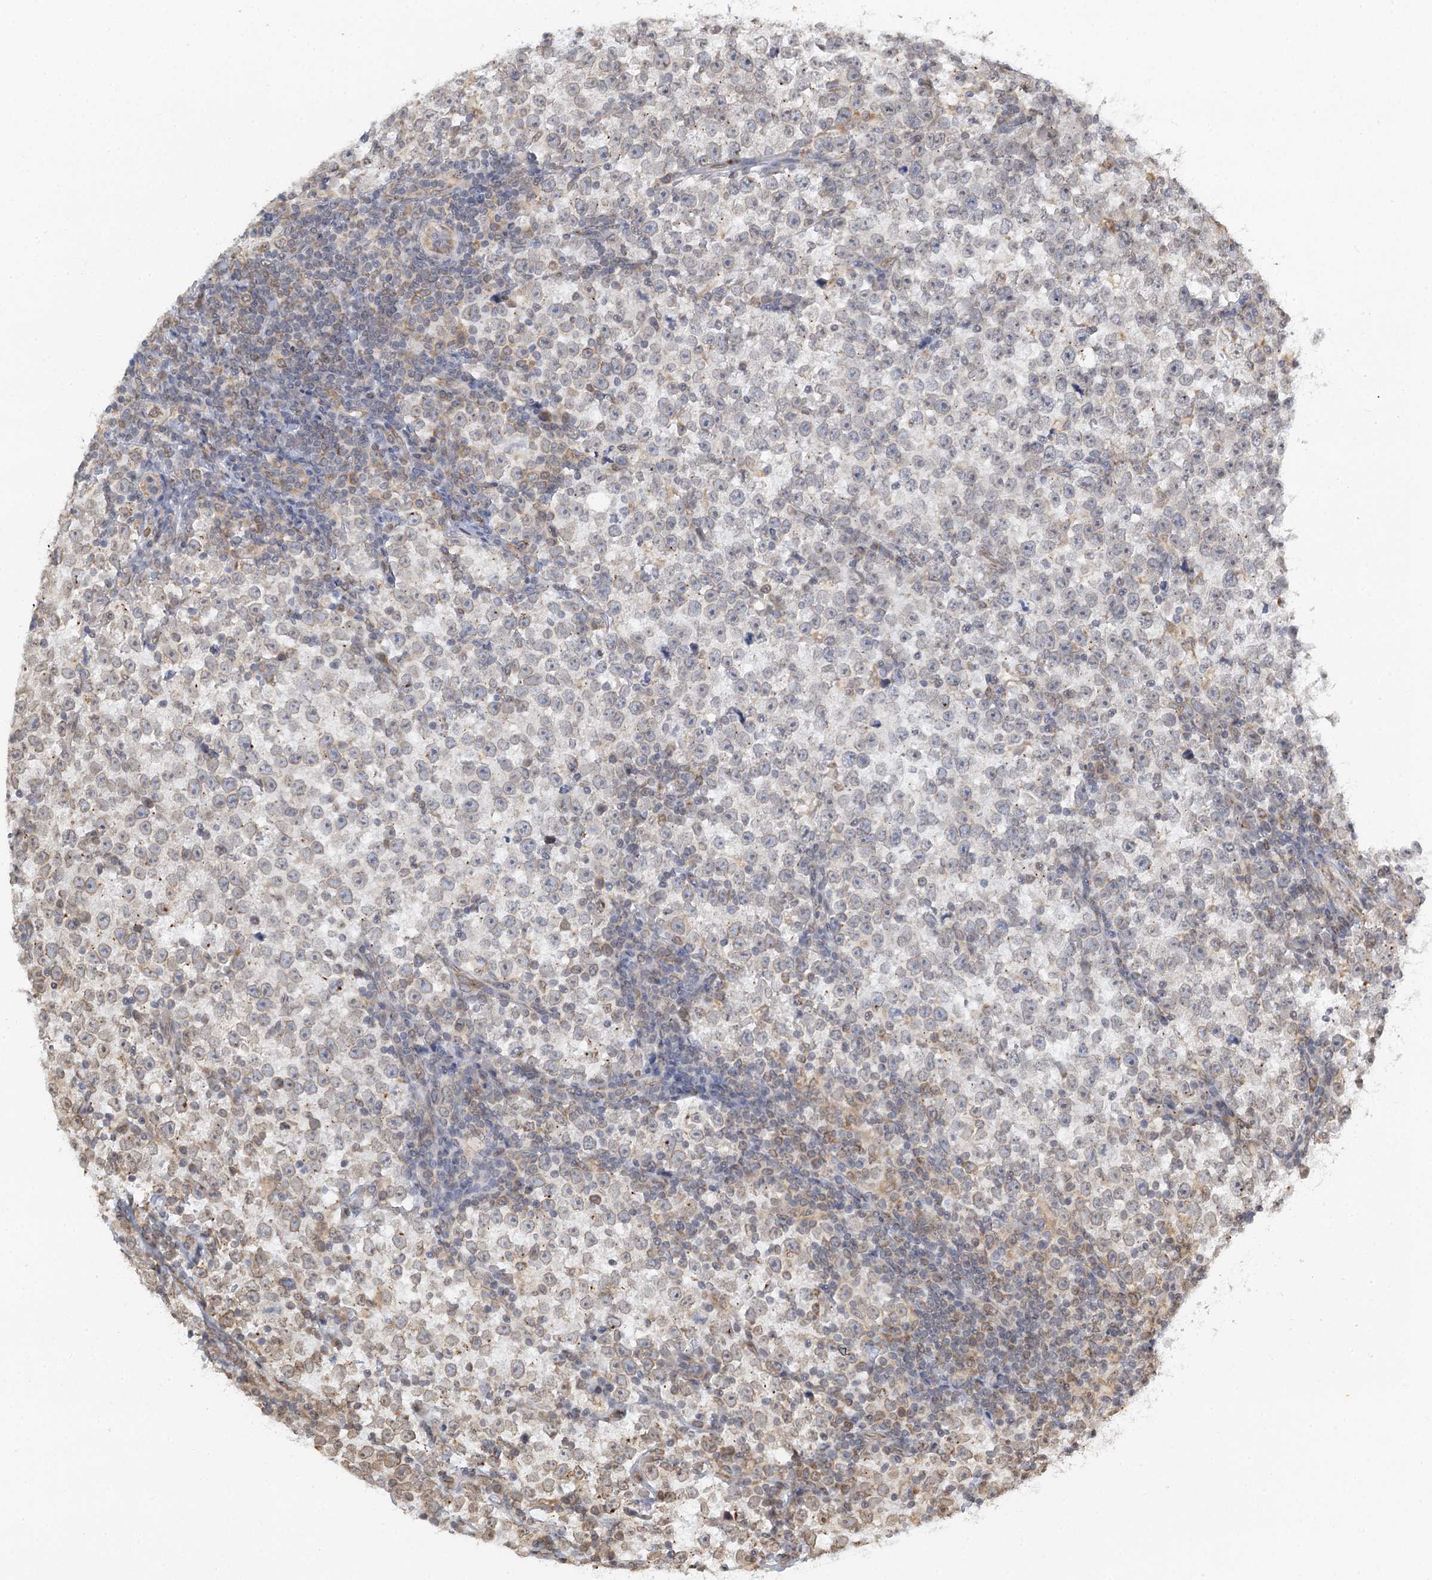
{"staining": {"intensity": "weak", "quantity": "<25%", "location": "cytoplasmic/membranous,nuclear"}, "tissue": "testis cancer", "cell_type": "Tumor cells", "image_type": "cancer", "snomed": [{"axis": "morphology", "description": "Normal tissue, NOS"}, {"axis": "morphology", "description": "Seminoma, NOS"}, {"axis": "topography", "description": "Testis"}], "caption": "Immunohistochemistry image of seminoma (testis) stained for a protein (brown), which reveals no positivity in tumor cells.", "gene": "TREX1", "patient": {"sex": "male", "age": 43}}